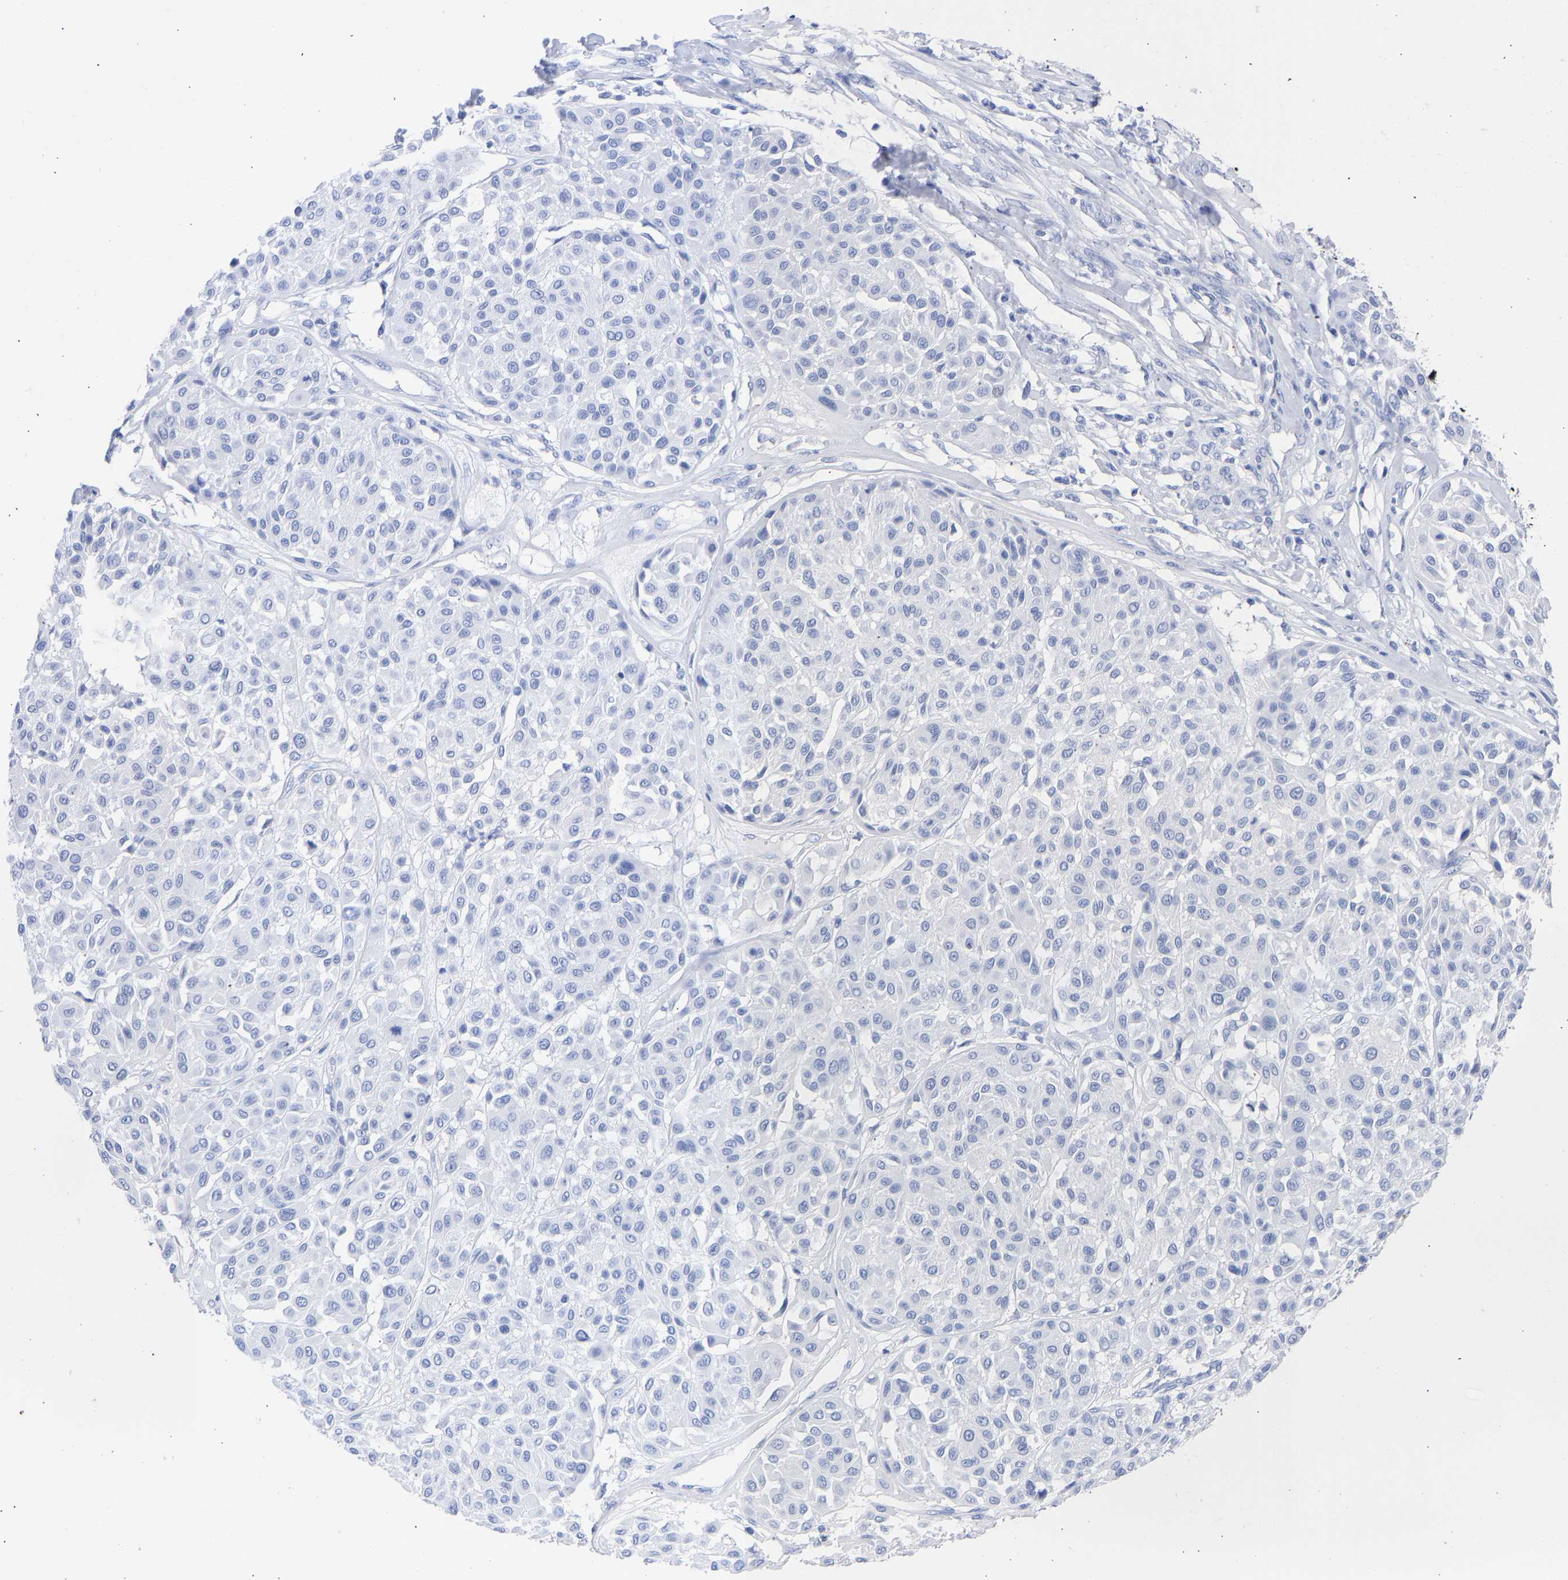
{"staining": {"intensity": "negative", "quantity": "none", "location": "none"}, "tissue": "melanoma", "cell_type": "Tumor cells", "image_type": "cancer", "snomed": [{"axis": "morphology", "description": "Malignant melanoma, Metastatic site"}, {"axis": "topography", "description": "Soft tissue"}], "caption": "The IHC histopathology image has no significant positivity in tumor cells of melanoma tissue.", "gene": "KRT1", "patient": {"sex": "male", "age": 41}}